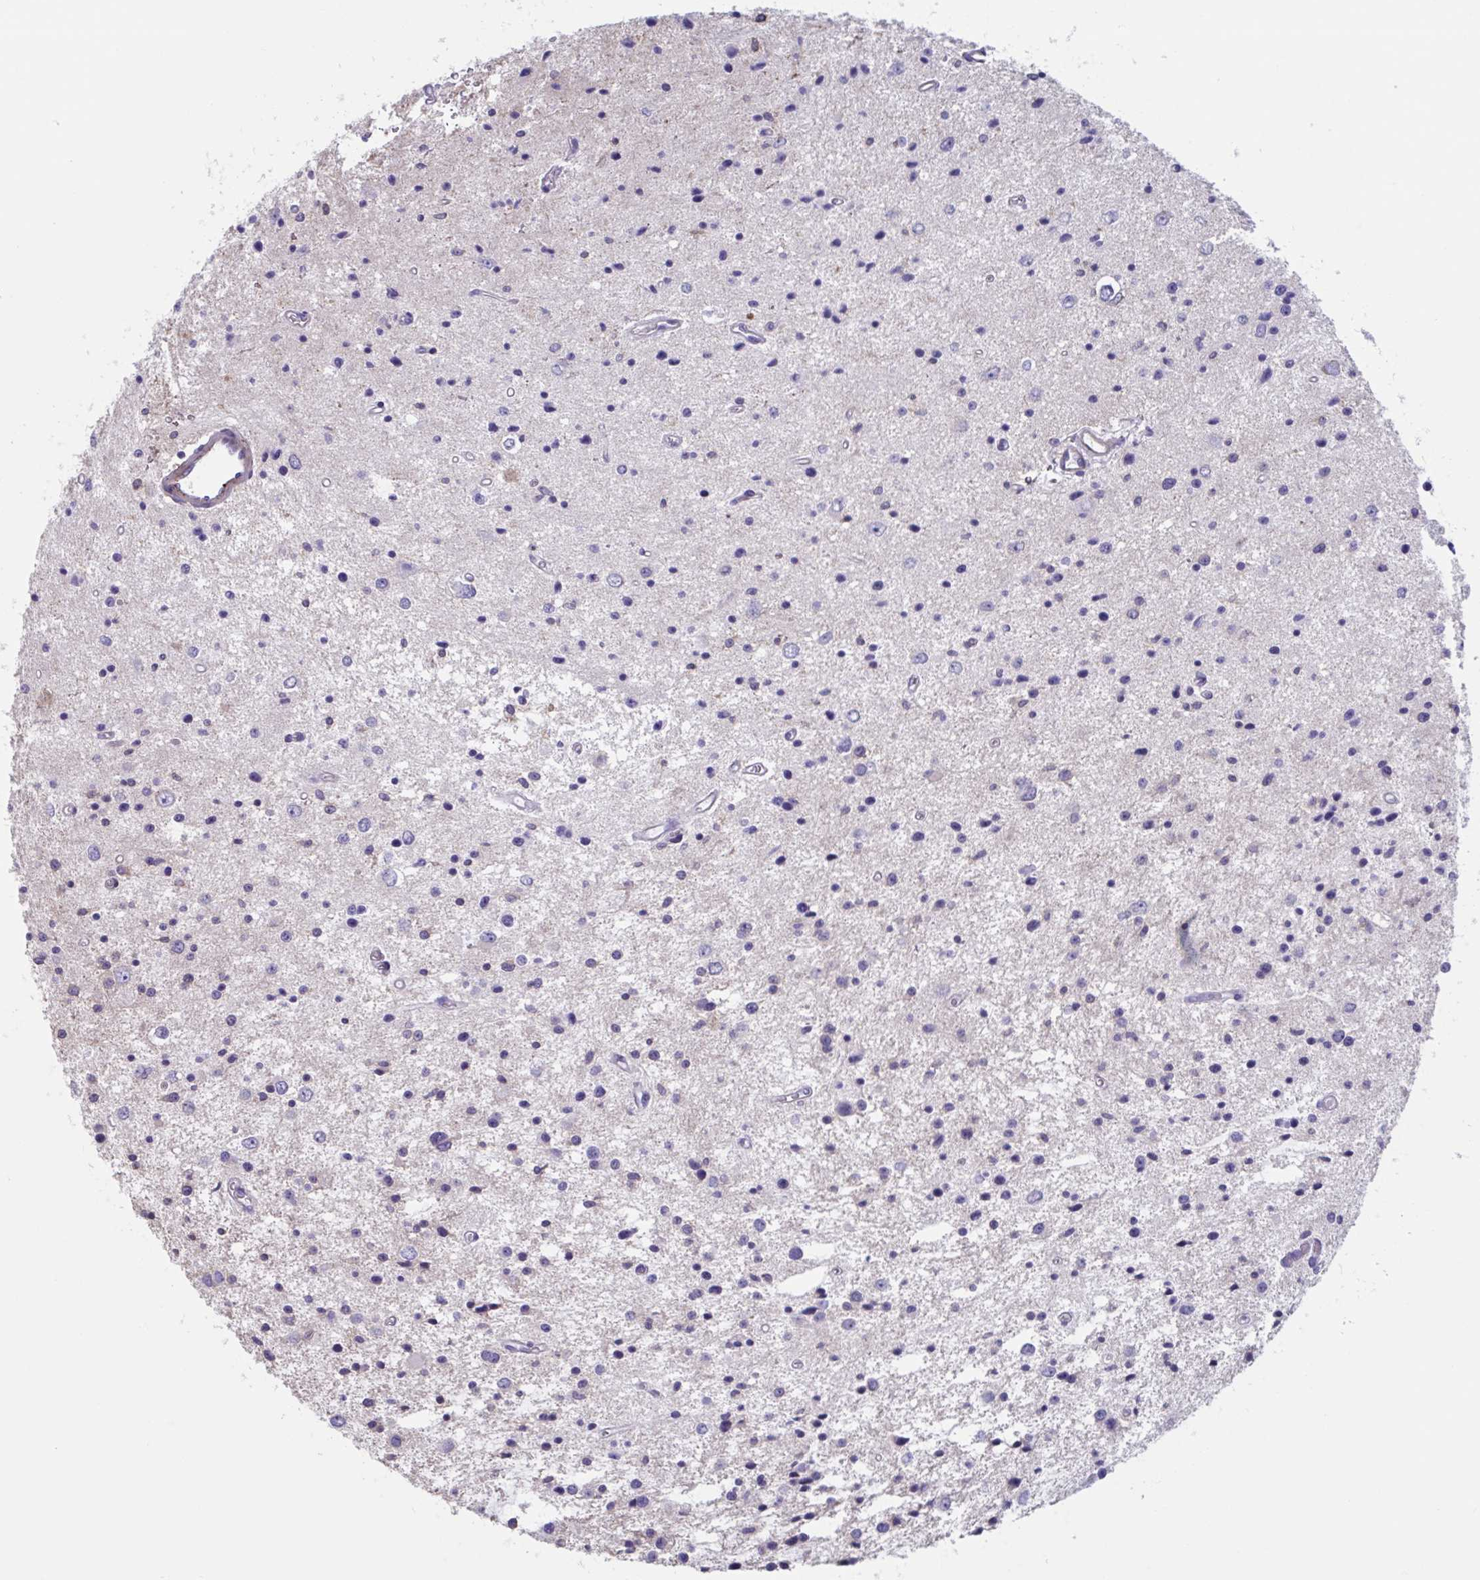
{"staining": {"intensity": "negative", "quantity": "none", "location": "none"}, "tissue": "glioma", "cell_type": "Tumor cells", "image_type": "cancer", "snomed": [{"axis": "morphology", "description": "Glioma, malignant, Low grade"}, {"axis": "topography", "description": "Brain"}], "caption": "High power microscopy micrograph of an immunohistochemistry micrograph of malignant glioma (low-grade), revealing no significant expression in tumor cells.", "gene": "LPIN3", "patient": {"sex": "male", "age": 43}}